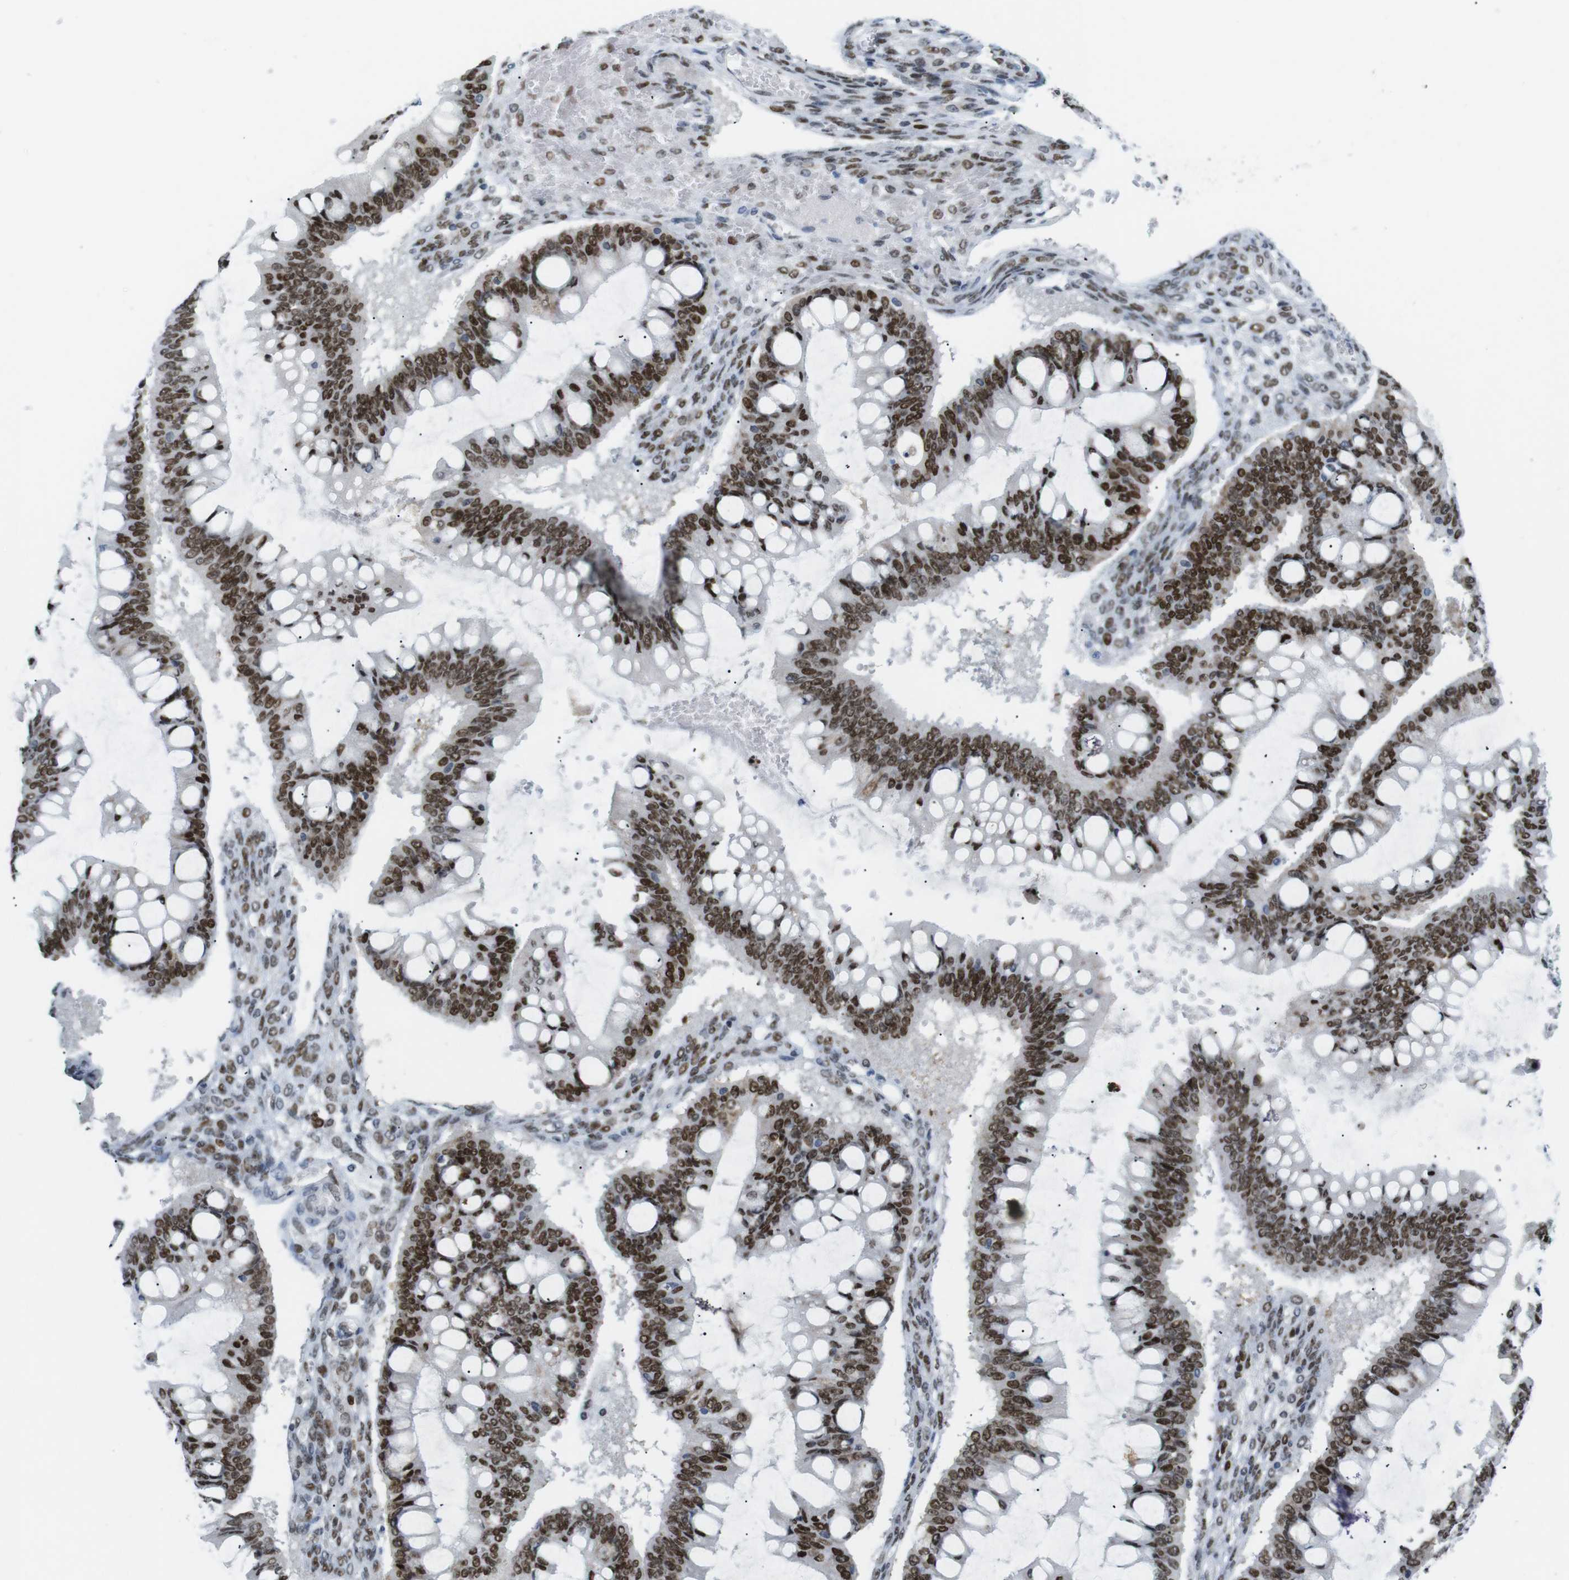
{"staining": {"intensity": "strong", "quantity": ">75%", "location": "nuclear"}, "tissue": "ovarian cancer", "cell_type": "Tumor cells", "image_type": "cancer", "snomed": [{"axis": "morphology", "description": "Cystadenocarcinoma, mucinous, NOS"}, {"axis": "topography", "description": "Ovary"}], "caption": "Immunohistochemistry (IHC) (DAB) staining of ovarian cancer (mucinous cystadenocarcinoma) reveals strong nuclear protein expression in approximately >75% of tumor cells.", "gene": "RIOX2", "patient": {"sex": "female", "age": 73}}